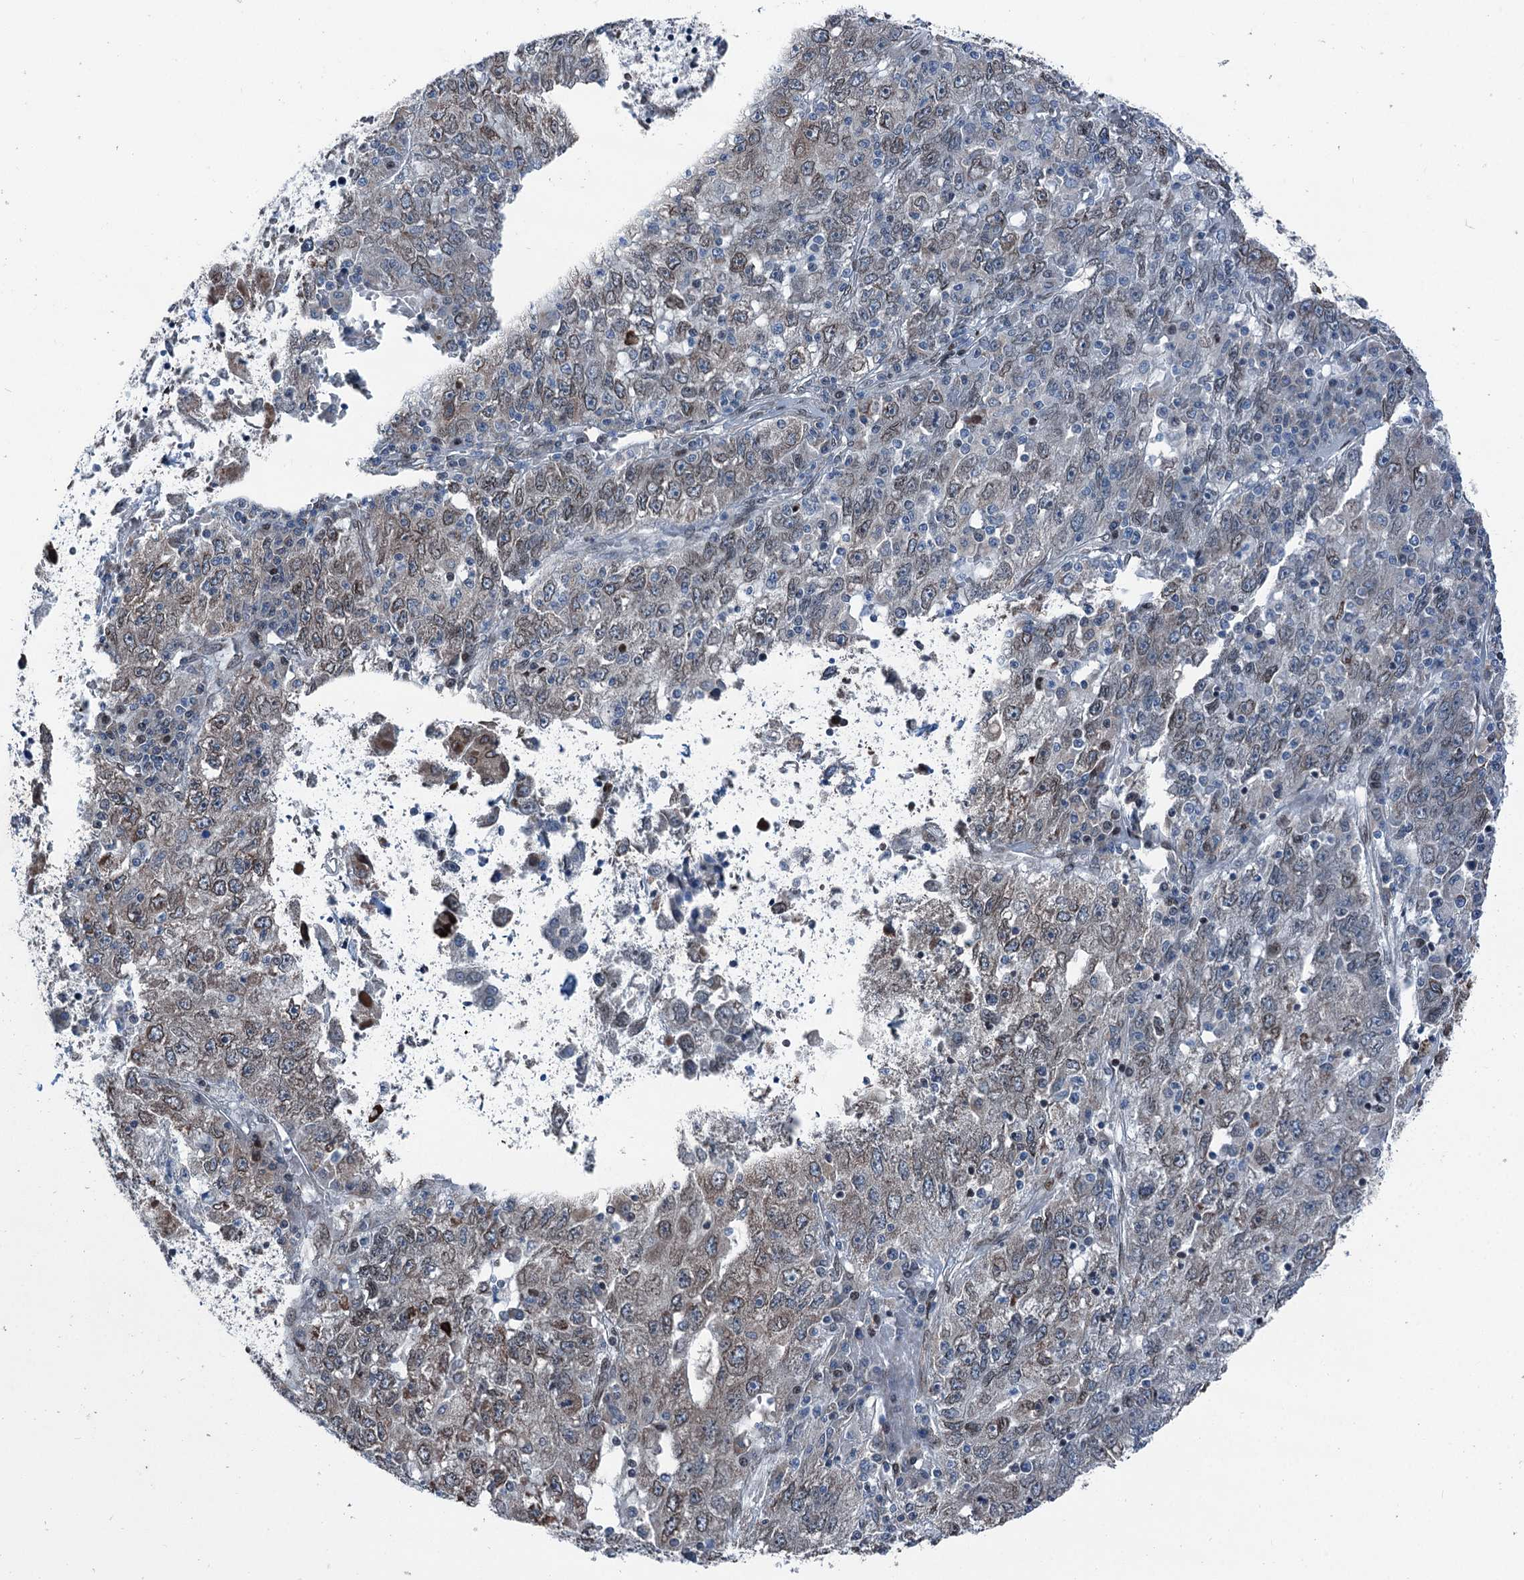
{"staining": {"intensity": "weak", "quantity": "25%-75%", "location": "cytoplasmic/membranous,nuclear"}, "tissue": "liver cancer", "cell_type": "Tumor cells", "image_type": "cancer", "snomed": [{"axis": "morphology", "description": "Carcinoma, Hepatocellular, NOS"}, {"axis": "topography", "description": "Liver"}], "caption": "Weak cytoplasmic/membranous and nuclear positivity is appreciated in about 25%-75% of tumor cells in liver cancer (hepatocellular carcinoma).", "gene": "MRPL14", "patient": {"sex": "male", "age": 49}}